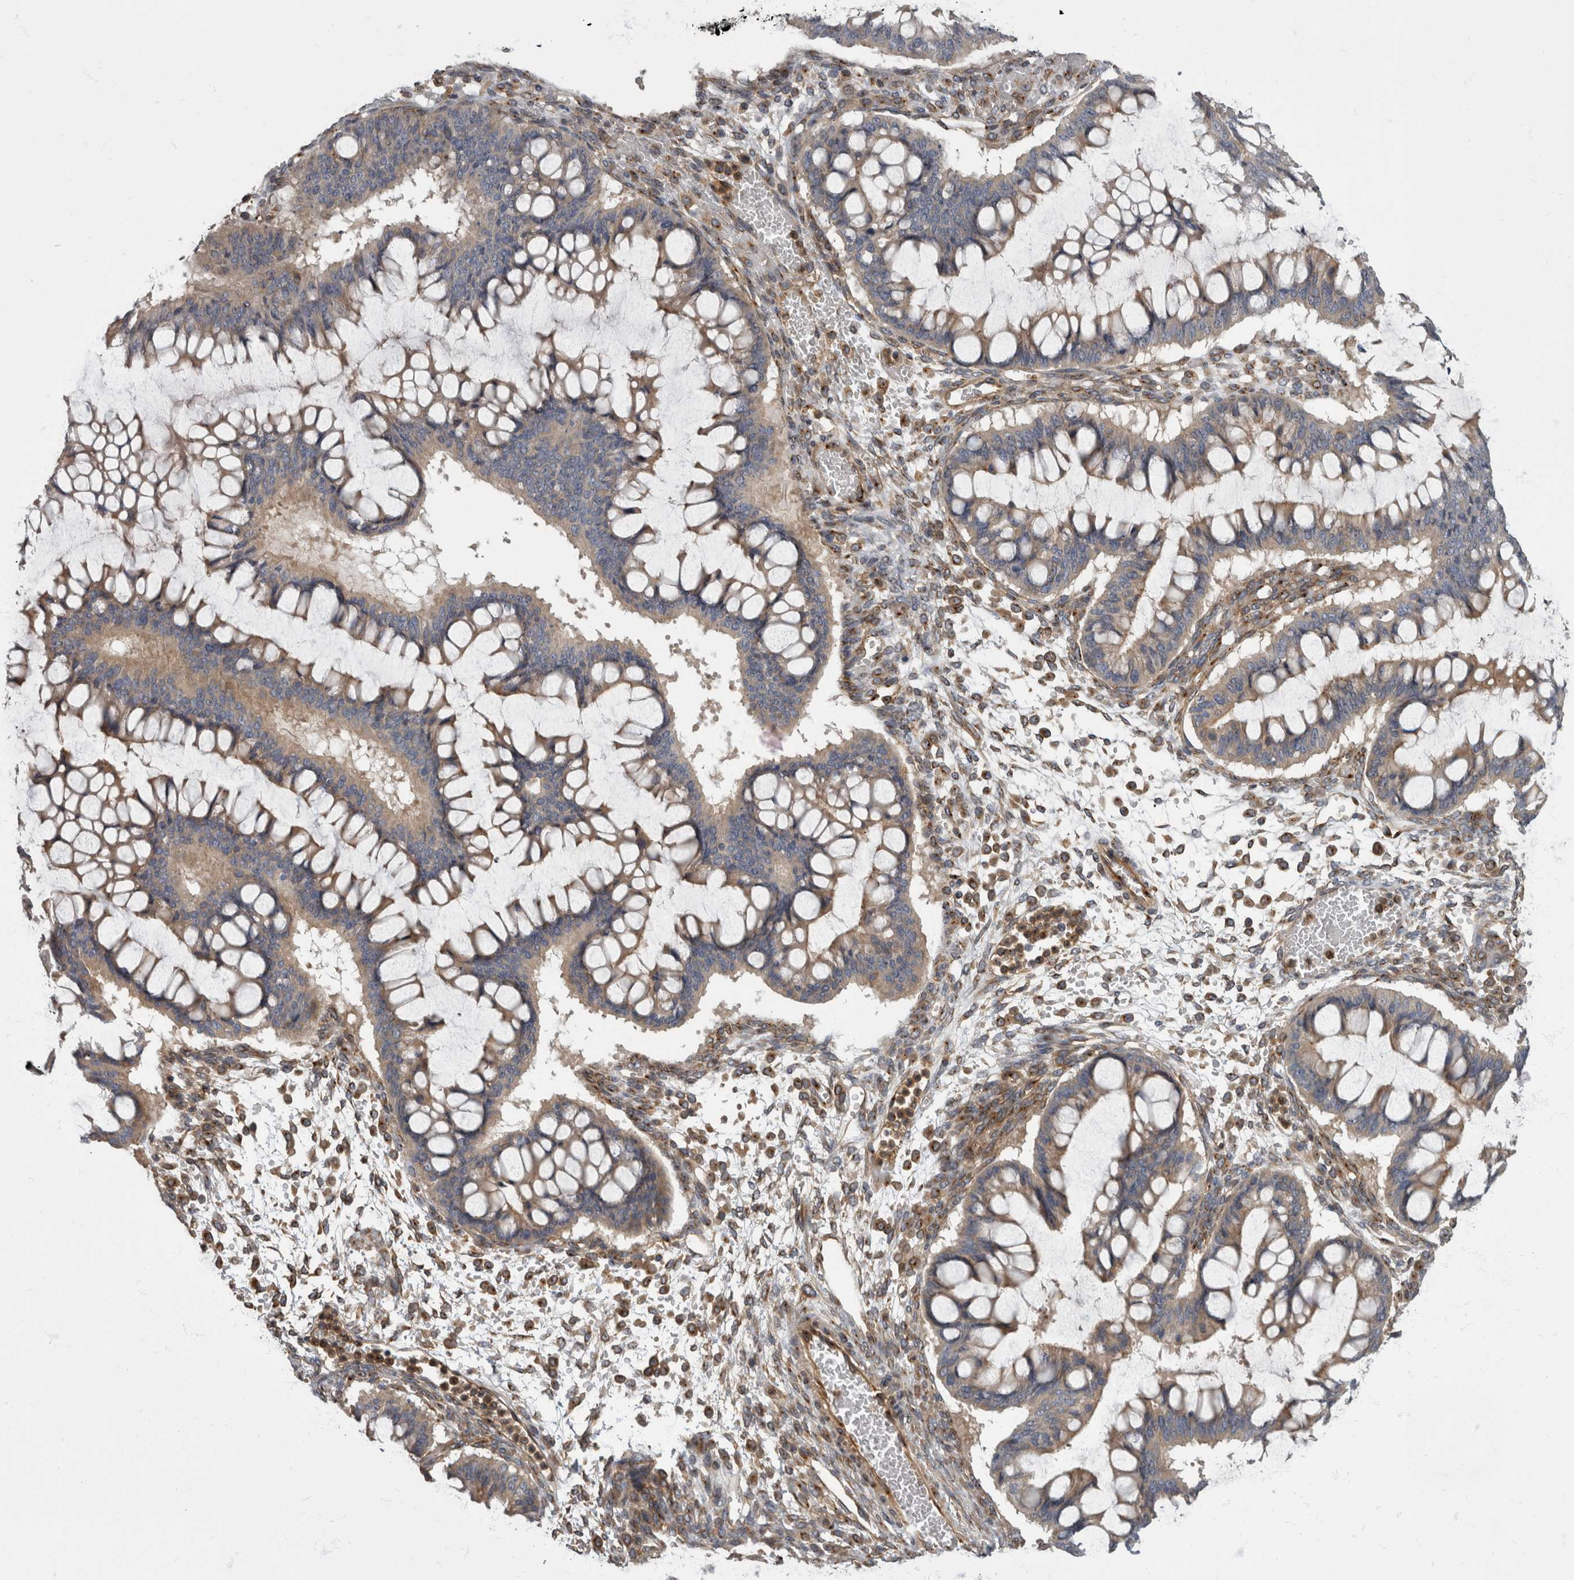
{"staining": {"intensity": "weak", "quantity": ">75%", "location": "cytoplasmic/membranous"}, "tissue": "ovarian cancer", "cell_type": "Tumor cells", "image_type": "cancer", "snomed": [{"axis": "morphology", "description": "Cystadenocarcinoma, mucinous, NOS"}, {"axis": "topography", "description": "Ovary"}], "caption": "Immunohistochemistry of human ovarian mucinous cystadenocarcinoma displays low levels of weak cytoplasmic/membranous positivity in approximately >75% of tumor cells.", "gene": "HOOK3", "patient": {"sex": "female", "age": 73}}